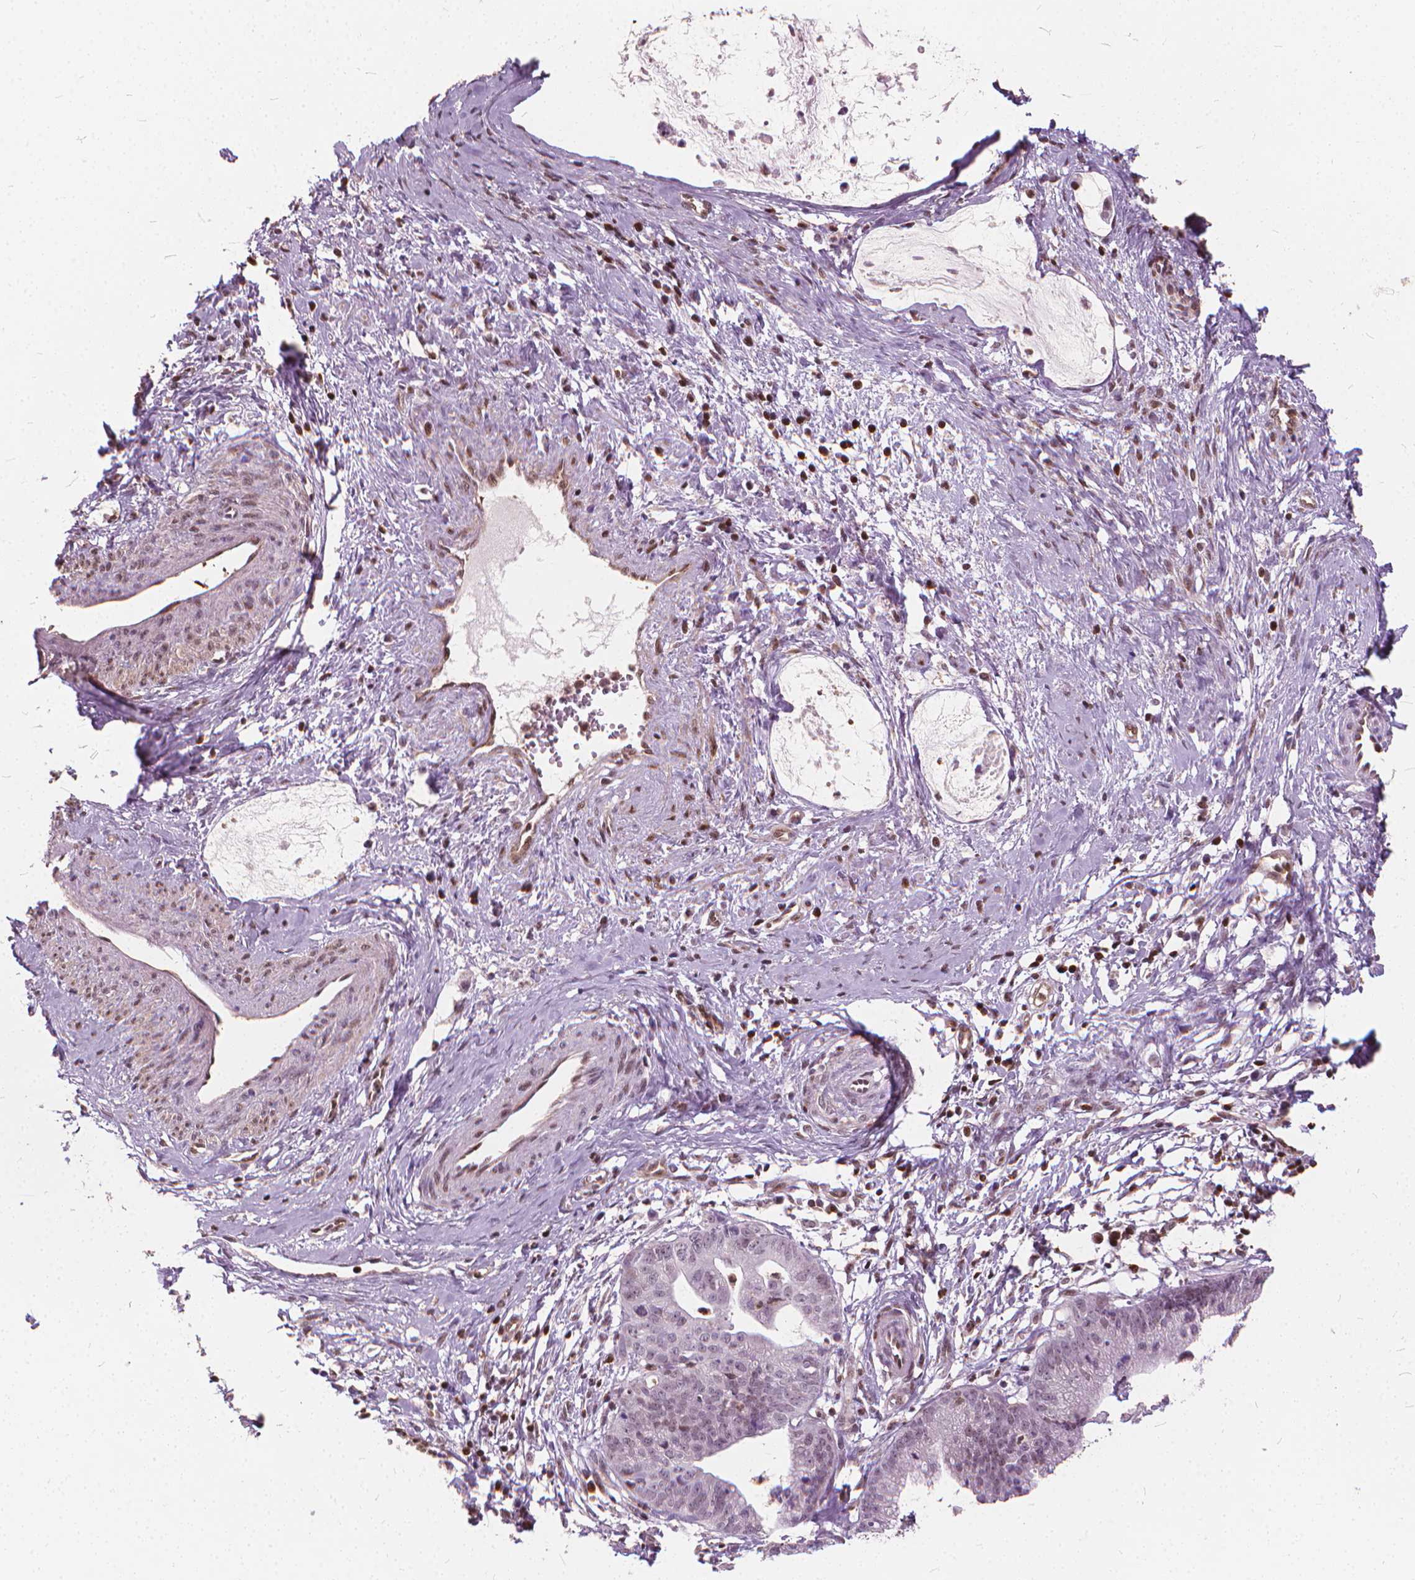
{"staining": {"intensity": "negative", "quantity": "none", "location": "none"}, "tissue": "cervical cancer", "cell_type": "Tumor cells", "image_type": "cancer", "snomed": [{"axis": "morphology", "description": "Normal tissue, NOS"}, {"axis": "morphology", "description": "Adenocarcinoma, NOS"}, {"axis": "topography", "description": "Cervix"}], "caption": "DAB (3,3'-diaminobenzidine) immunohistochemical staining of human cervical cancer displays no significant positivity in tumor cells.", "gene": "STAT5B", "patient": {"sex": "female", "age": 38}}